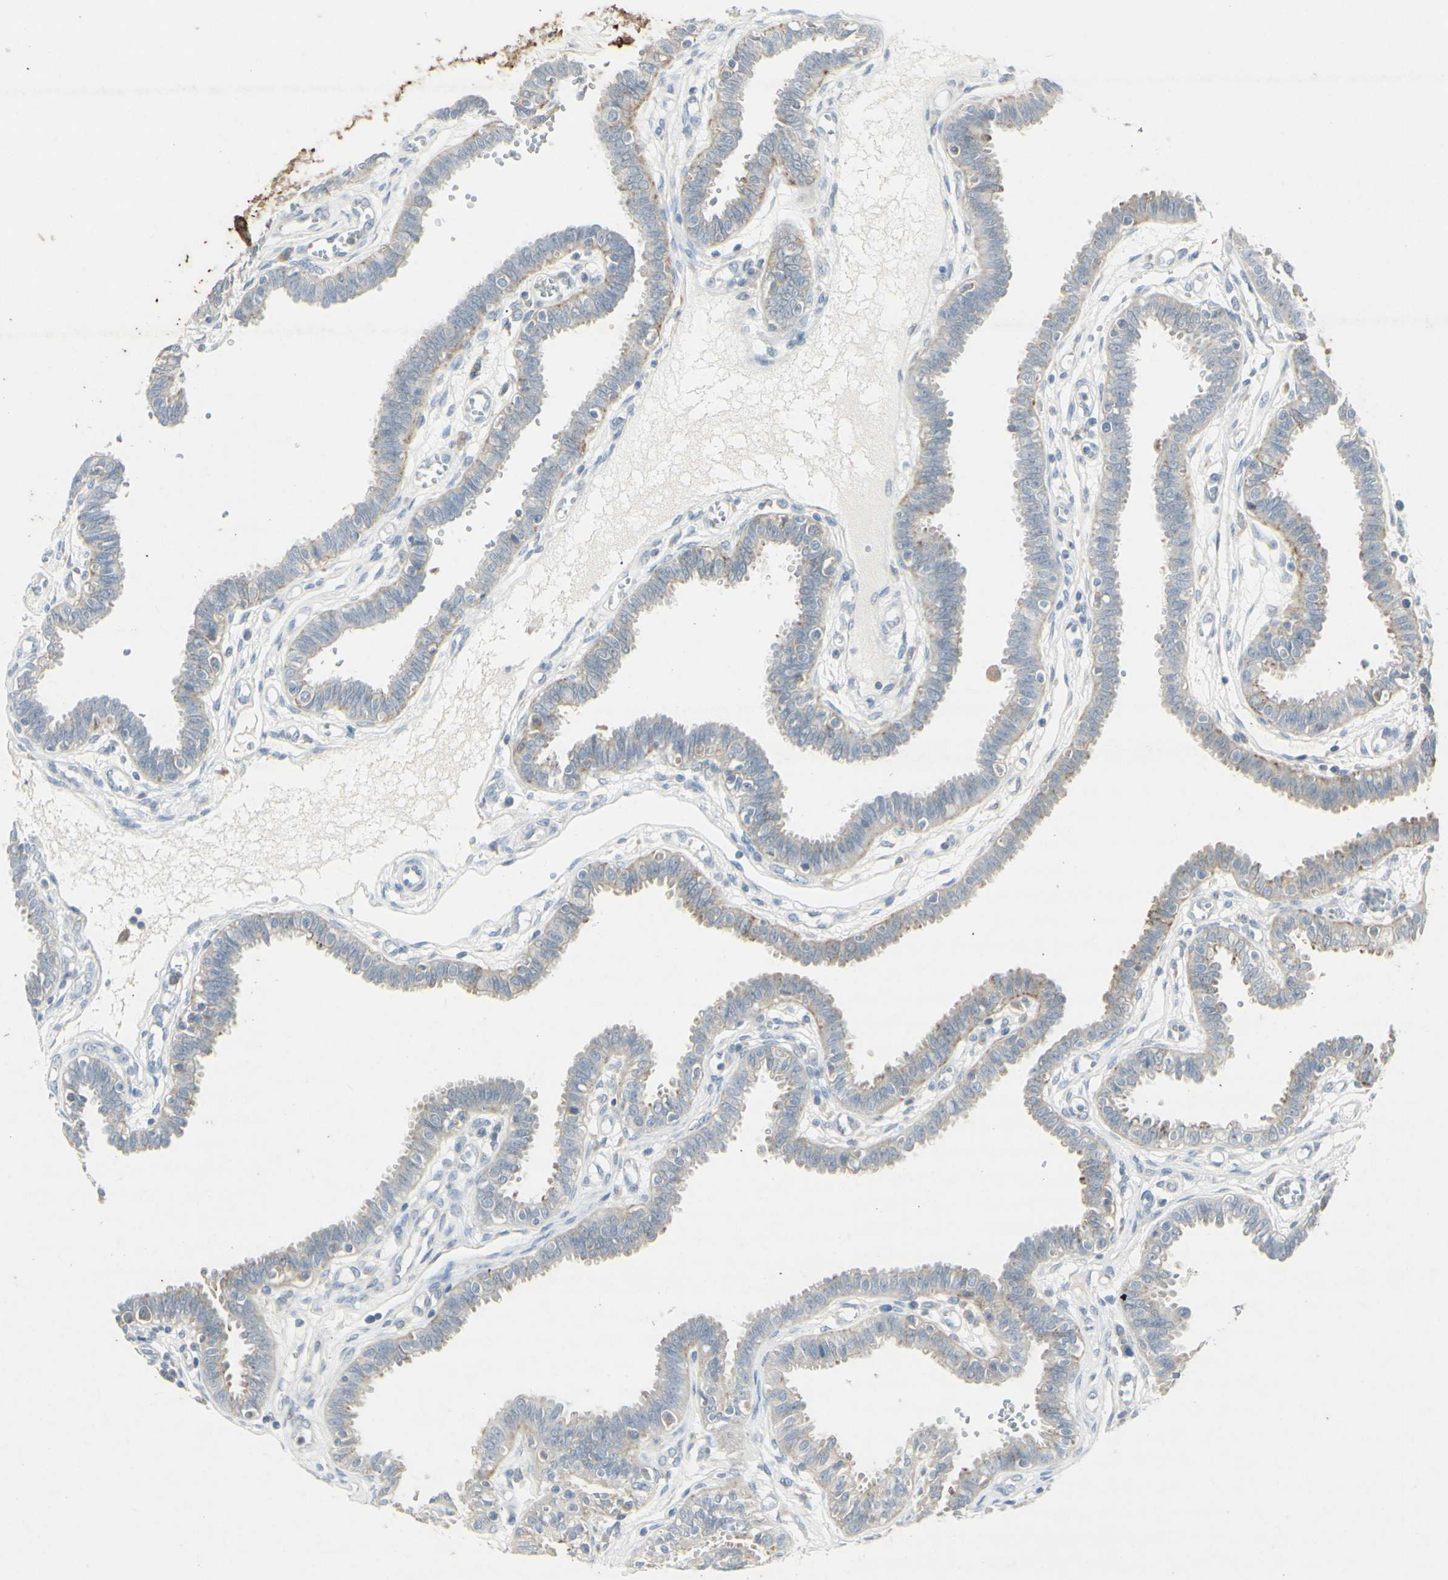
{"staining": {"intensity": "moderate", "quantity": "<25%", "location": "cytoplasmic/membranous"}, "tissue": "fallopian tube", "cell_type": "Glandular cells", "image_type": "normal", "snomed": [{"axis": "morphology", "description": "Normal tissue, NOS"}, {"axis": "topography", "description": "Fallopian tube"}], "caption": "Moderate cytoplasmic/membranous expression is present in approximately <25% of glandular cells in benign fallopian tube.", "gene": "ATP6V1B1", "patient": {"sex": "female", "age": 32}}